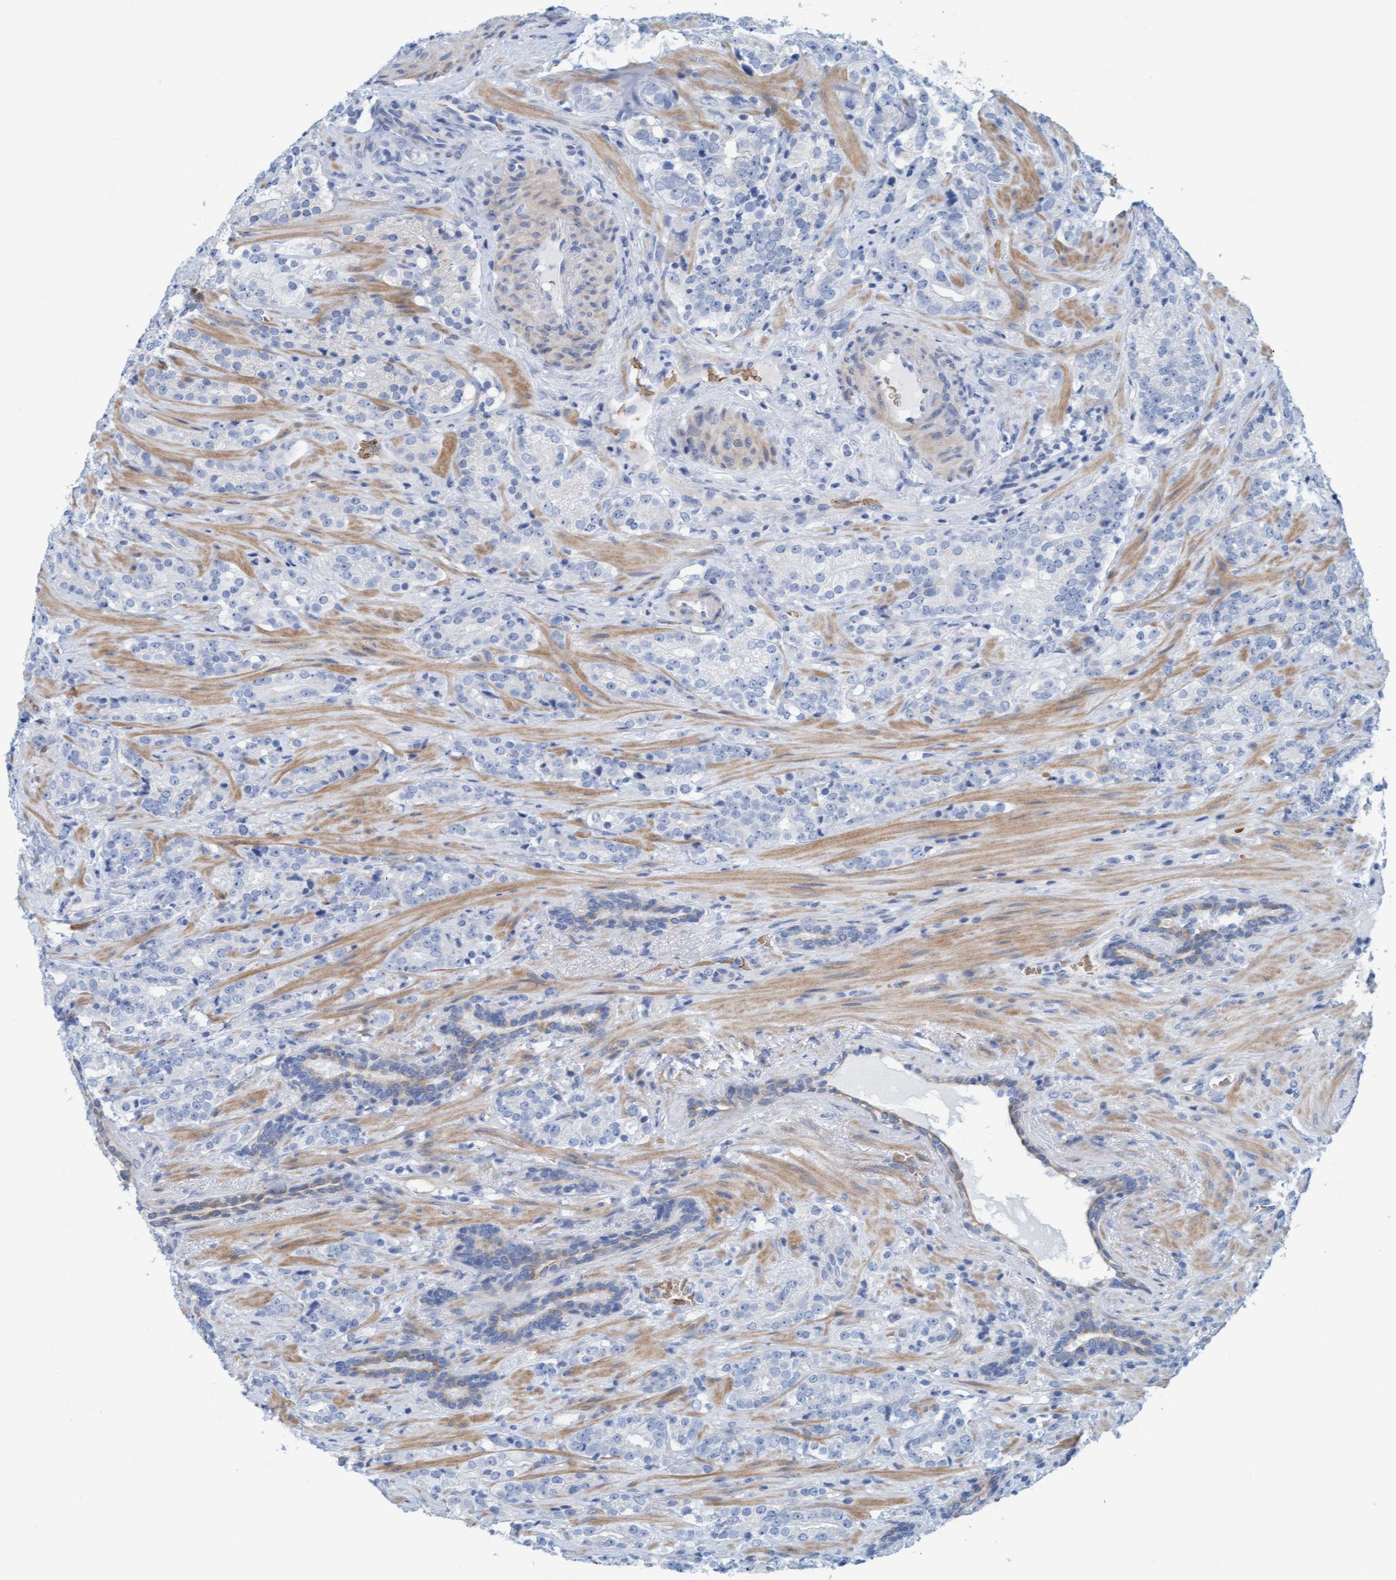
{"staining": {"intensity": "negative", "quantity": "none", "location": "none"}, "tissue": "prostate cancer", "cell_type": "Tumor cells", "image_type": "cancer", "snomed": [{"axis": "morphology", "description": "Adenocarcinoma, High grade"}, {"axis": "topography", "description": "Prostate"}], "caption": "Immunohistochemistry of high-grade adenocarcinoma (prostate) reveals no expression in tumor cells.", "gene": "P2RX5", "patient": {"sex": "male", "age": 71}}